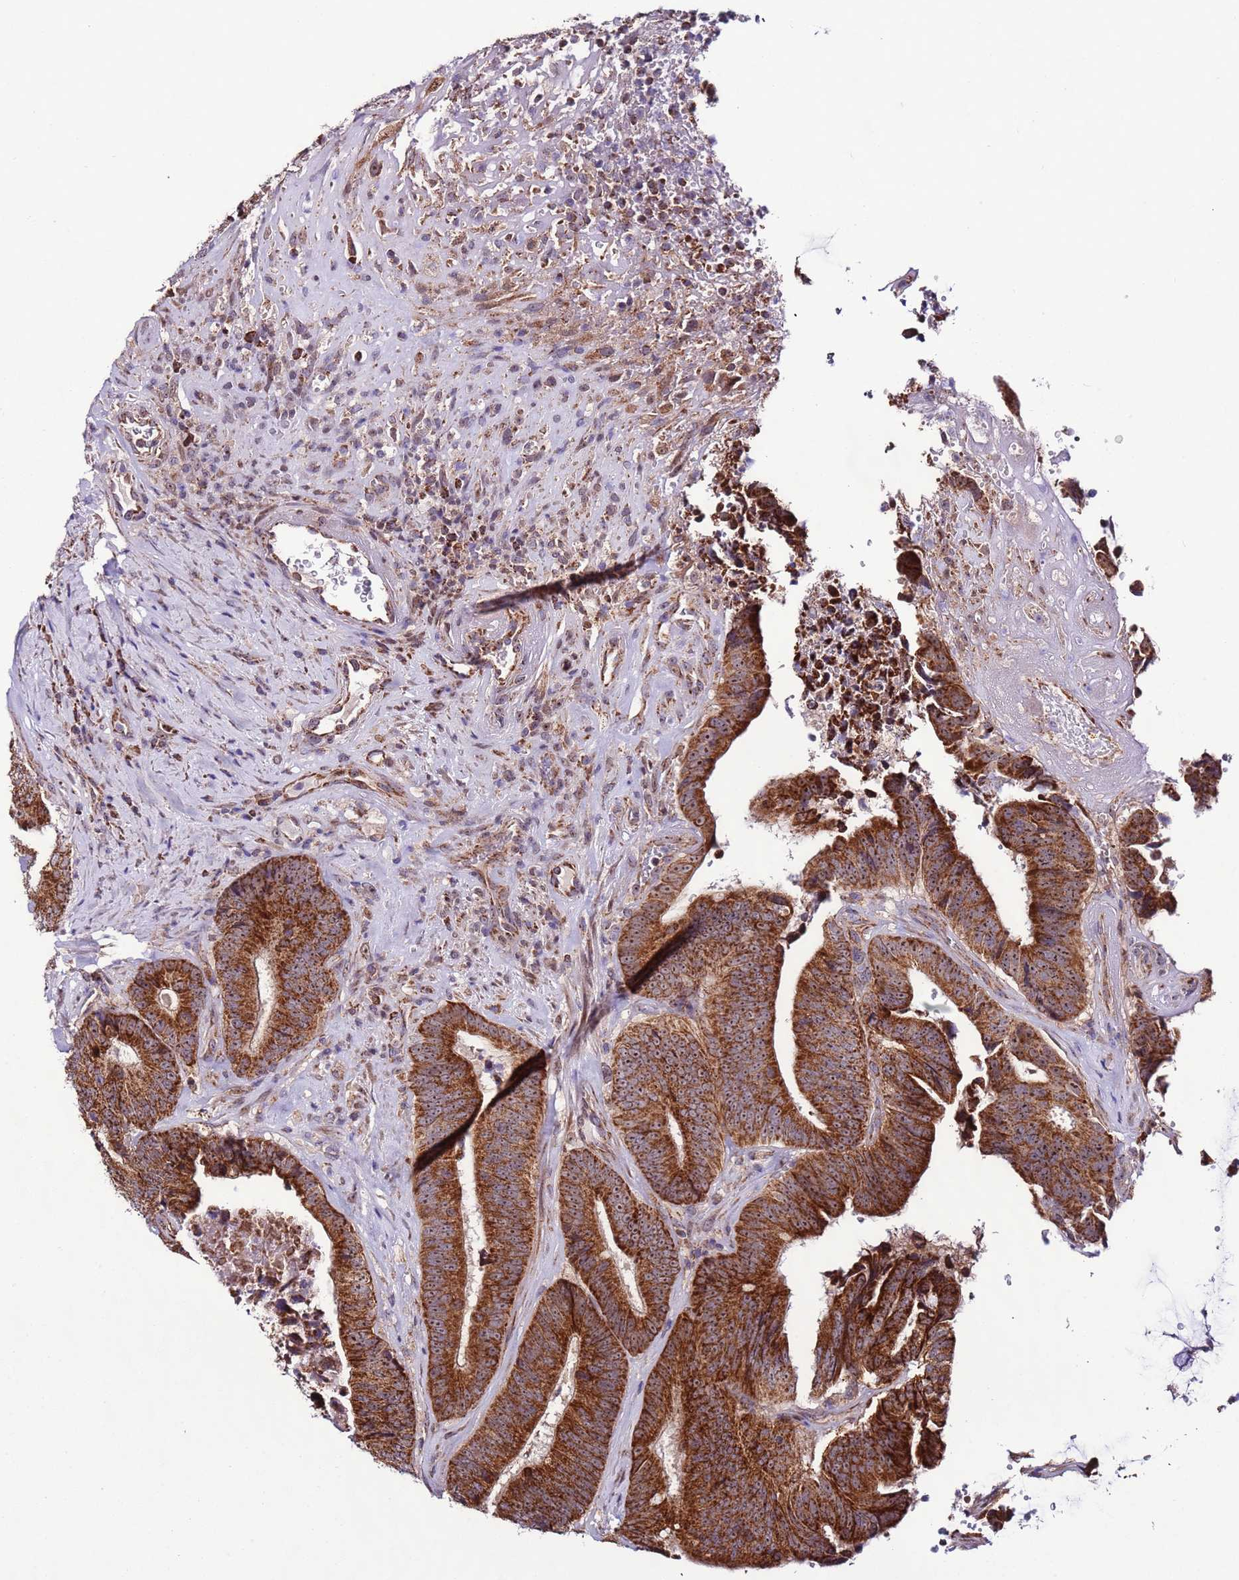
{"staining": {"intensity": "strong", "quantity": ">75%", "location": "cytoplasmic/membranous,nuclear"}, "tissue": "colorectal cancer", "cell_type": "Tumor cells", "image_type": "cancer", "snomed": [{"axis": "morphology", "description": "Adenocarcinoma, NOS"}, {"axis": "topography", "description": "Rectum"}], "caption": "Immunohistochemical staining of colorectal cancer (adenocarcinoma) displays strong cytoplasmic/membranous and nuclear protein expression in about >75% of tumor cells. (brown staining indicates protein expression, while blue staining denotes nuclei).", "gene": "UEVLD", "patient": {"sex": "male", "age": 72}}